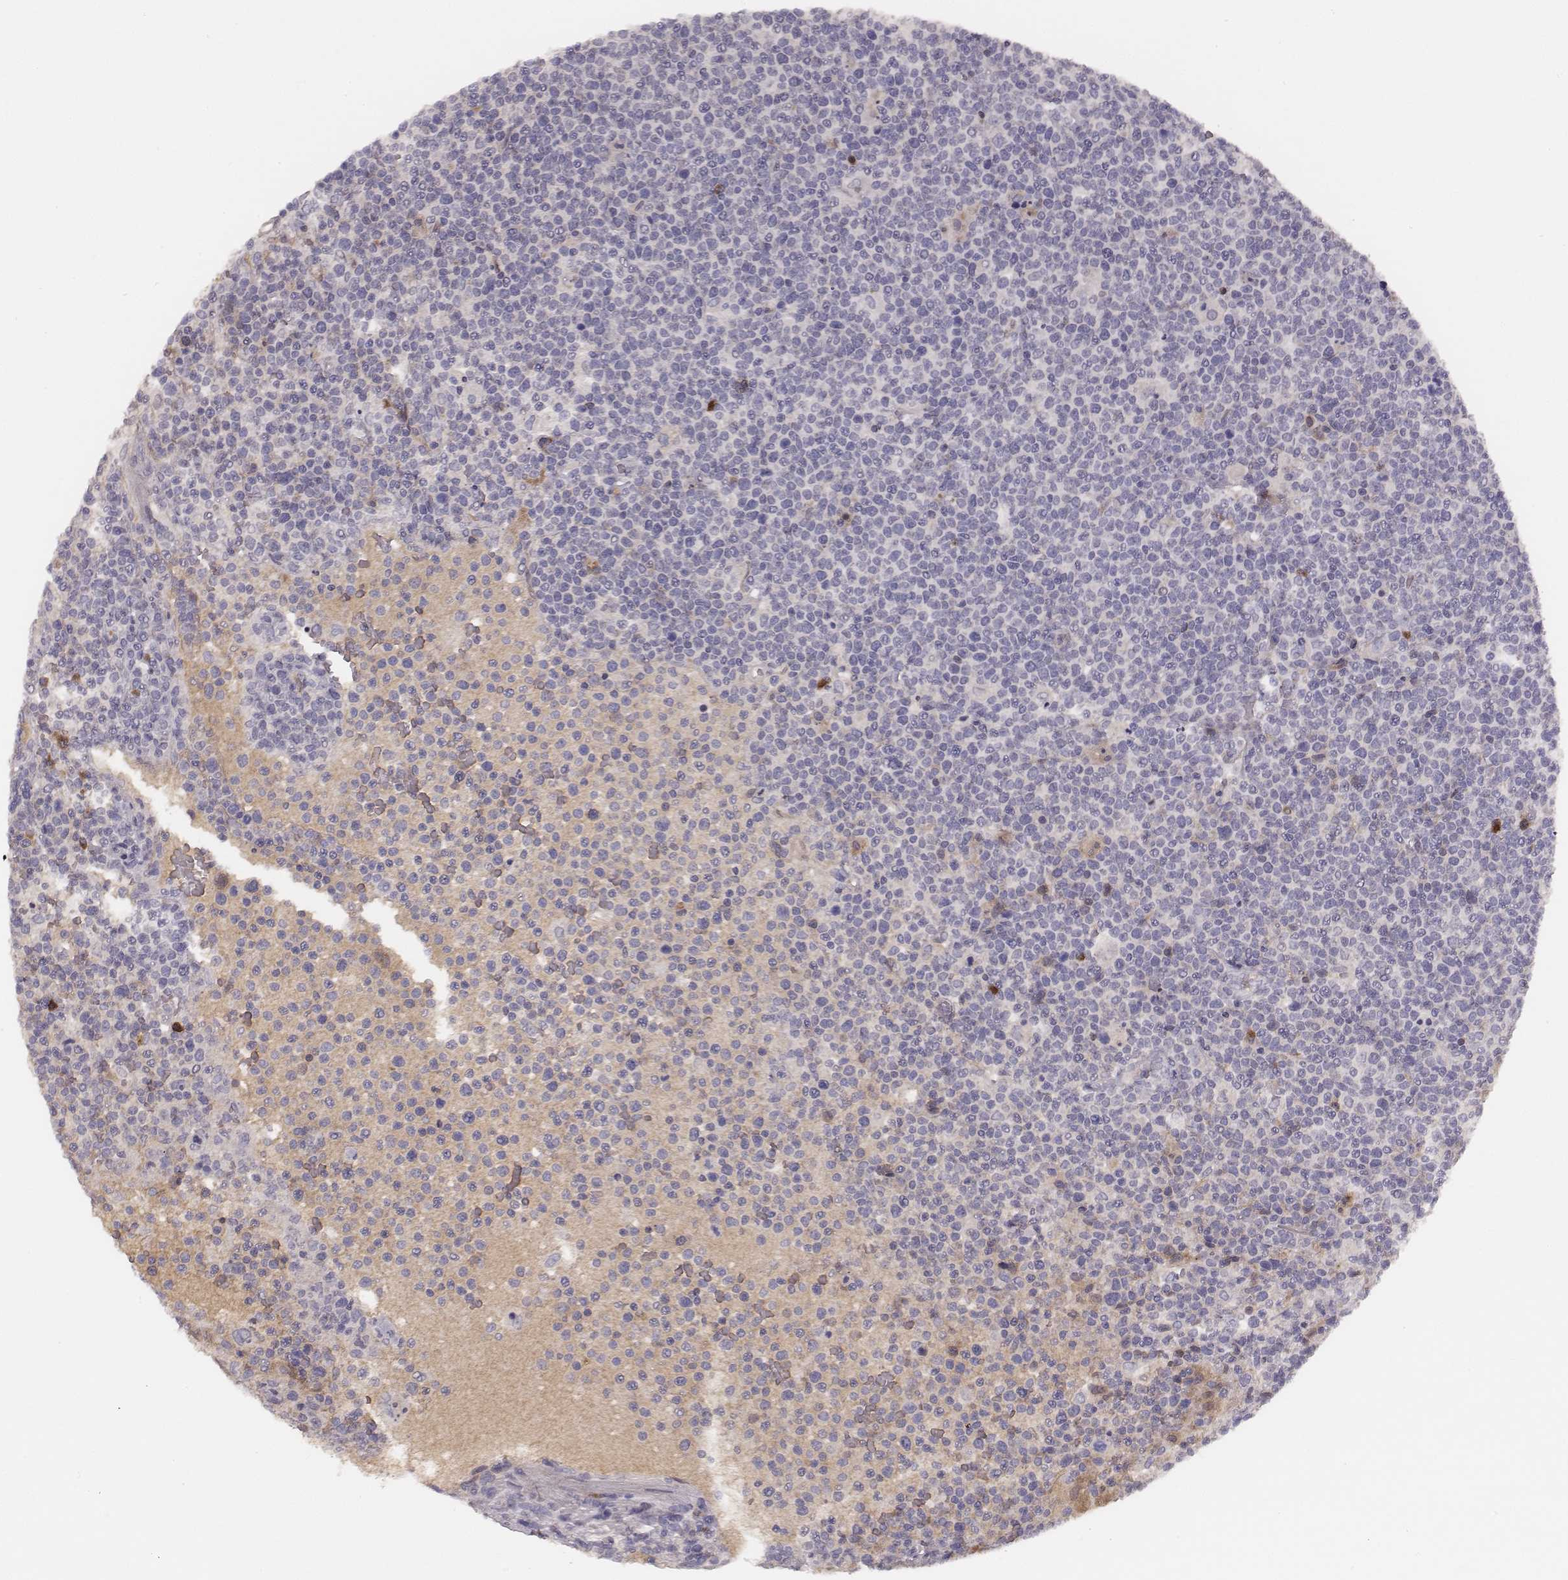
{"staining": {"intensity": "negative", "quantity": "none", "location": "none"}, "tissue": "lymphoma", "cell_type": "Tumor cells", "image_type": "cancer", "snomed": [{"axis": "morphology", "description": "Malignant lymphoma, non-Hodgkin's type, High grade"}, {"axis": "topography", "description": "Lymph node"}], "caption": "High-grade malignant lymphoma, non-Hodgkin's type stained for a protein using IHC shows no positivity tumor cells.", "gene": "SLC22A6", "patient": {"sex": "male", "age": 61}}